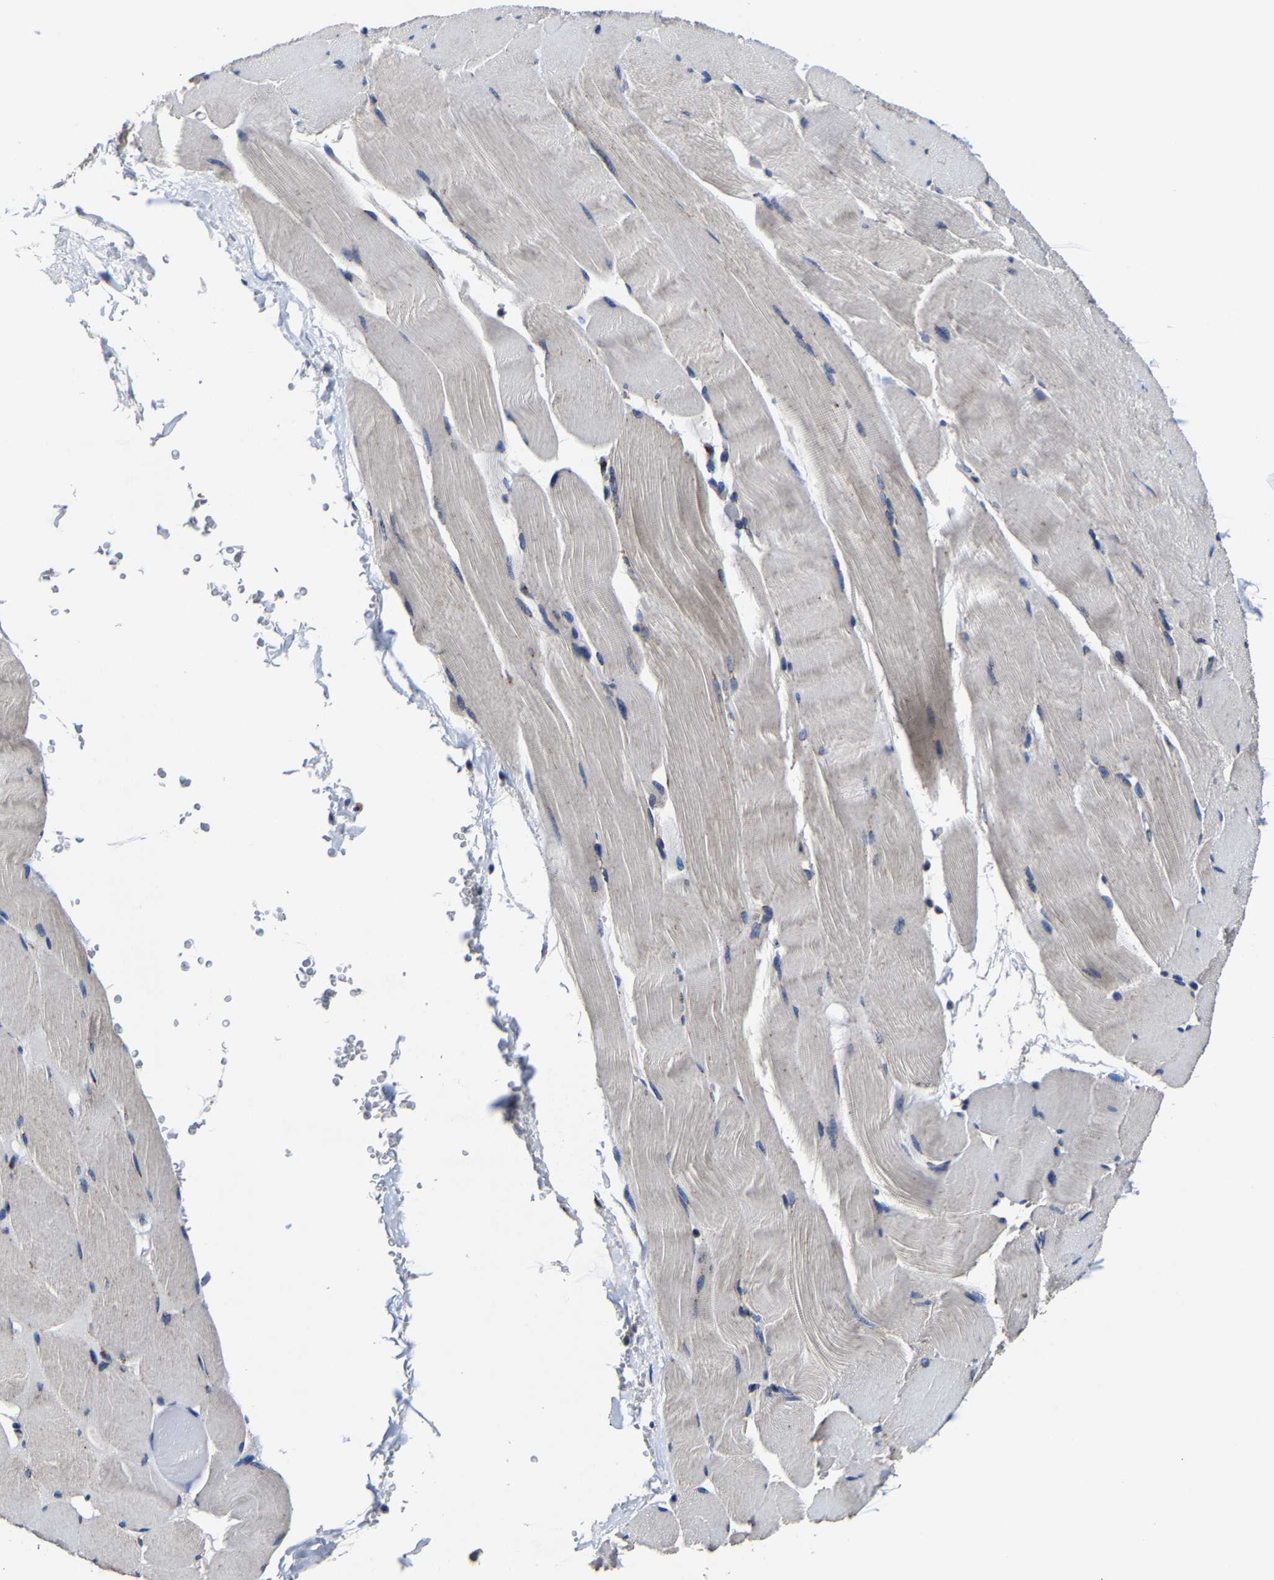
{"staining": {"intensity": "negative", "quantity": "none", "location": "none"}, "tissue": "skeletal muscle", "cell_type": "Myocytes", "image_type": "normal", "snomed": [{"axis": "morphology", "description": "Normal tissue, NOS"}, {"axis": "topography", "description": "Skeletal muscle"}], "caption": "Immunohistochemical staining of benign skeletal muscle shows no significant positivity in myocytes. (Brightfield microscopy of DAB (3,3'-diaminobenzidine) immunohistochemistry (IHC) at high magnification).", "gene": "EBAG9", "patient": {"sex": "male", "age": 62}}